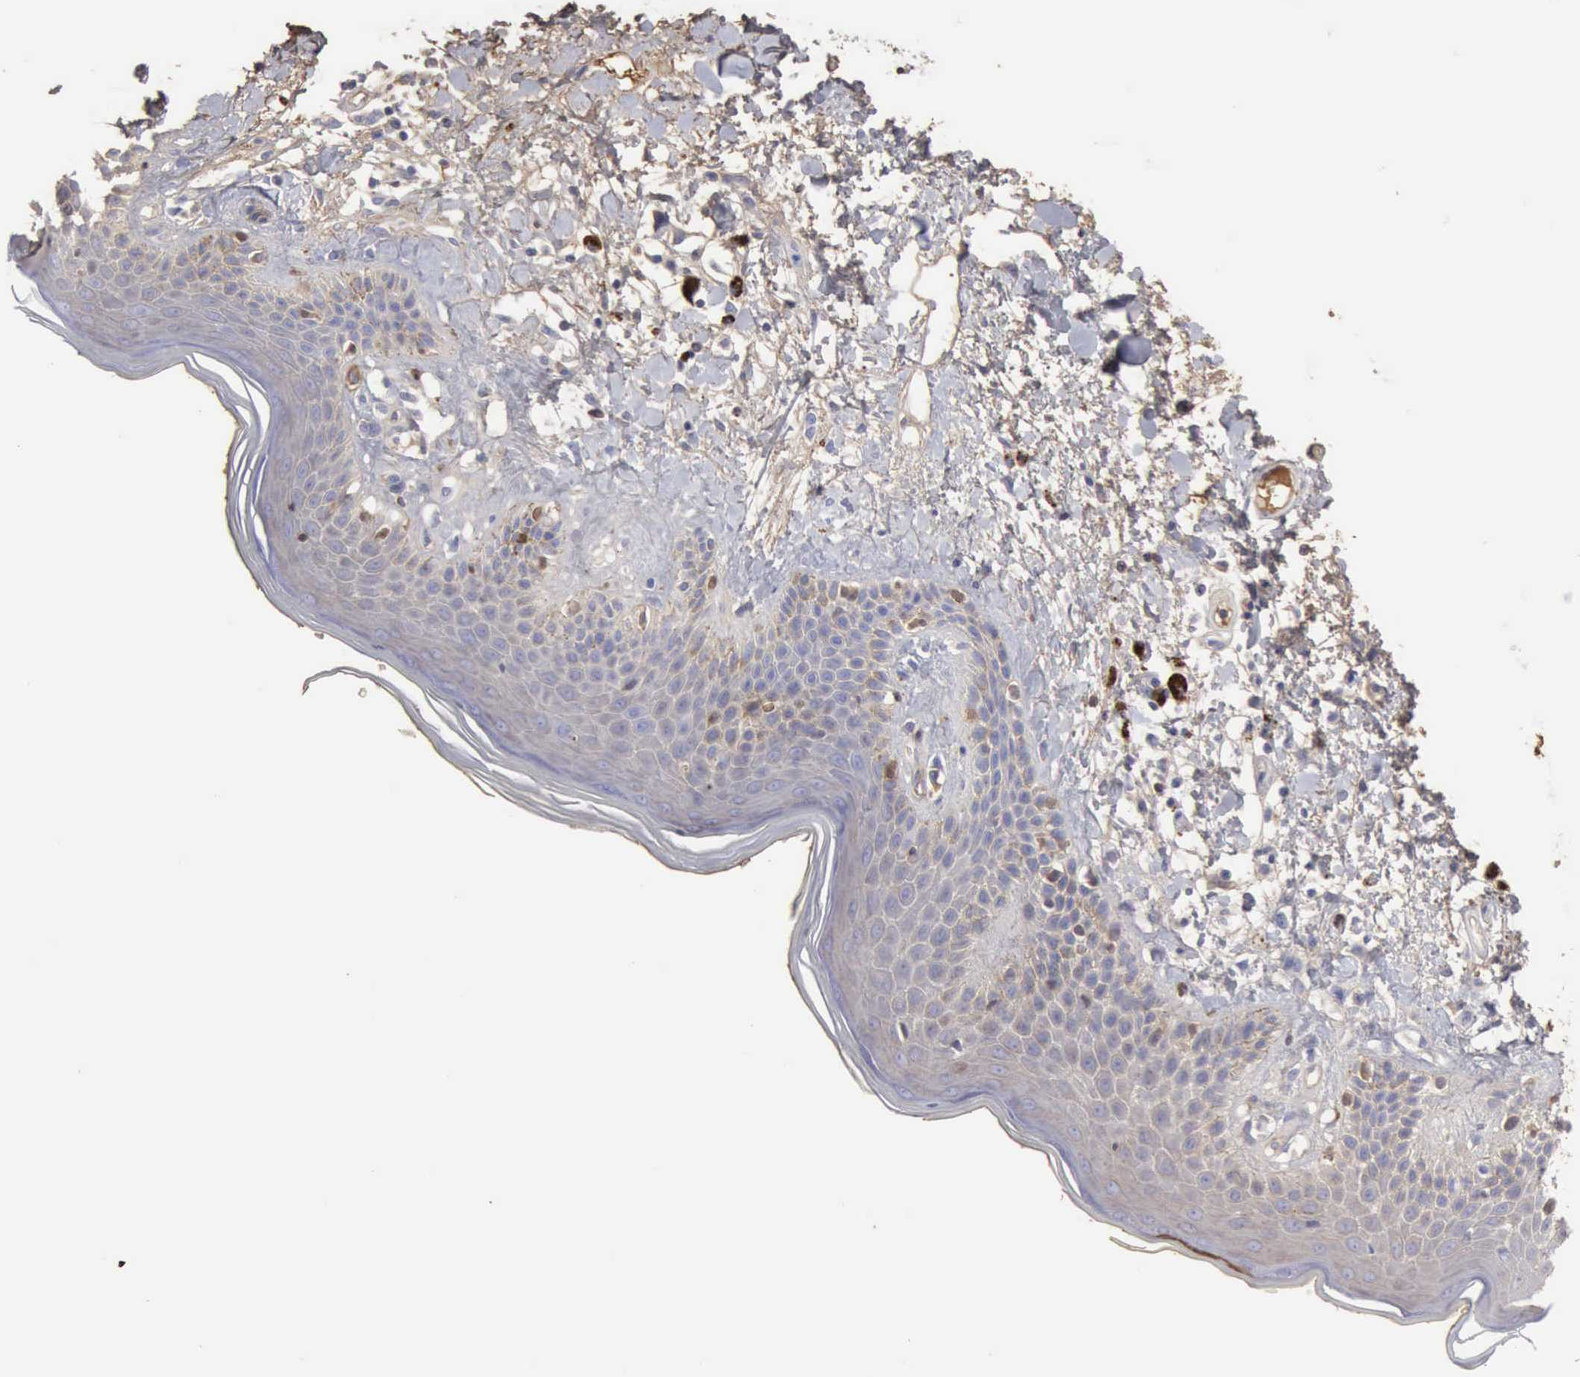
{"staining": {"intensity": "weak", "quantity": "<25%", "location": "cytoplasmic/membranous"}, "tissue": "skin", "cell_type": "Epidermal cells", "image_type": "normal", "snomed": [{"axis": "morphology", "description": "Normal tissue, NOS"}, {"axis": "topography", "description": "Anal"}], "caption": "DAB immunohistochemical staining of unremarkable skin shows no significant expression in epidermal cells. Brightfield microscopy of immunohistochemistry stained with DAB (3,3'-diaminobenzidine) (brown) and hematoxylin (blue), captured at high magnification.", "gene": "SERPINA1", "patient": {"sex": "female", "age": 78}}